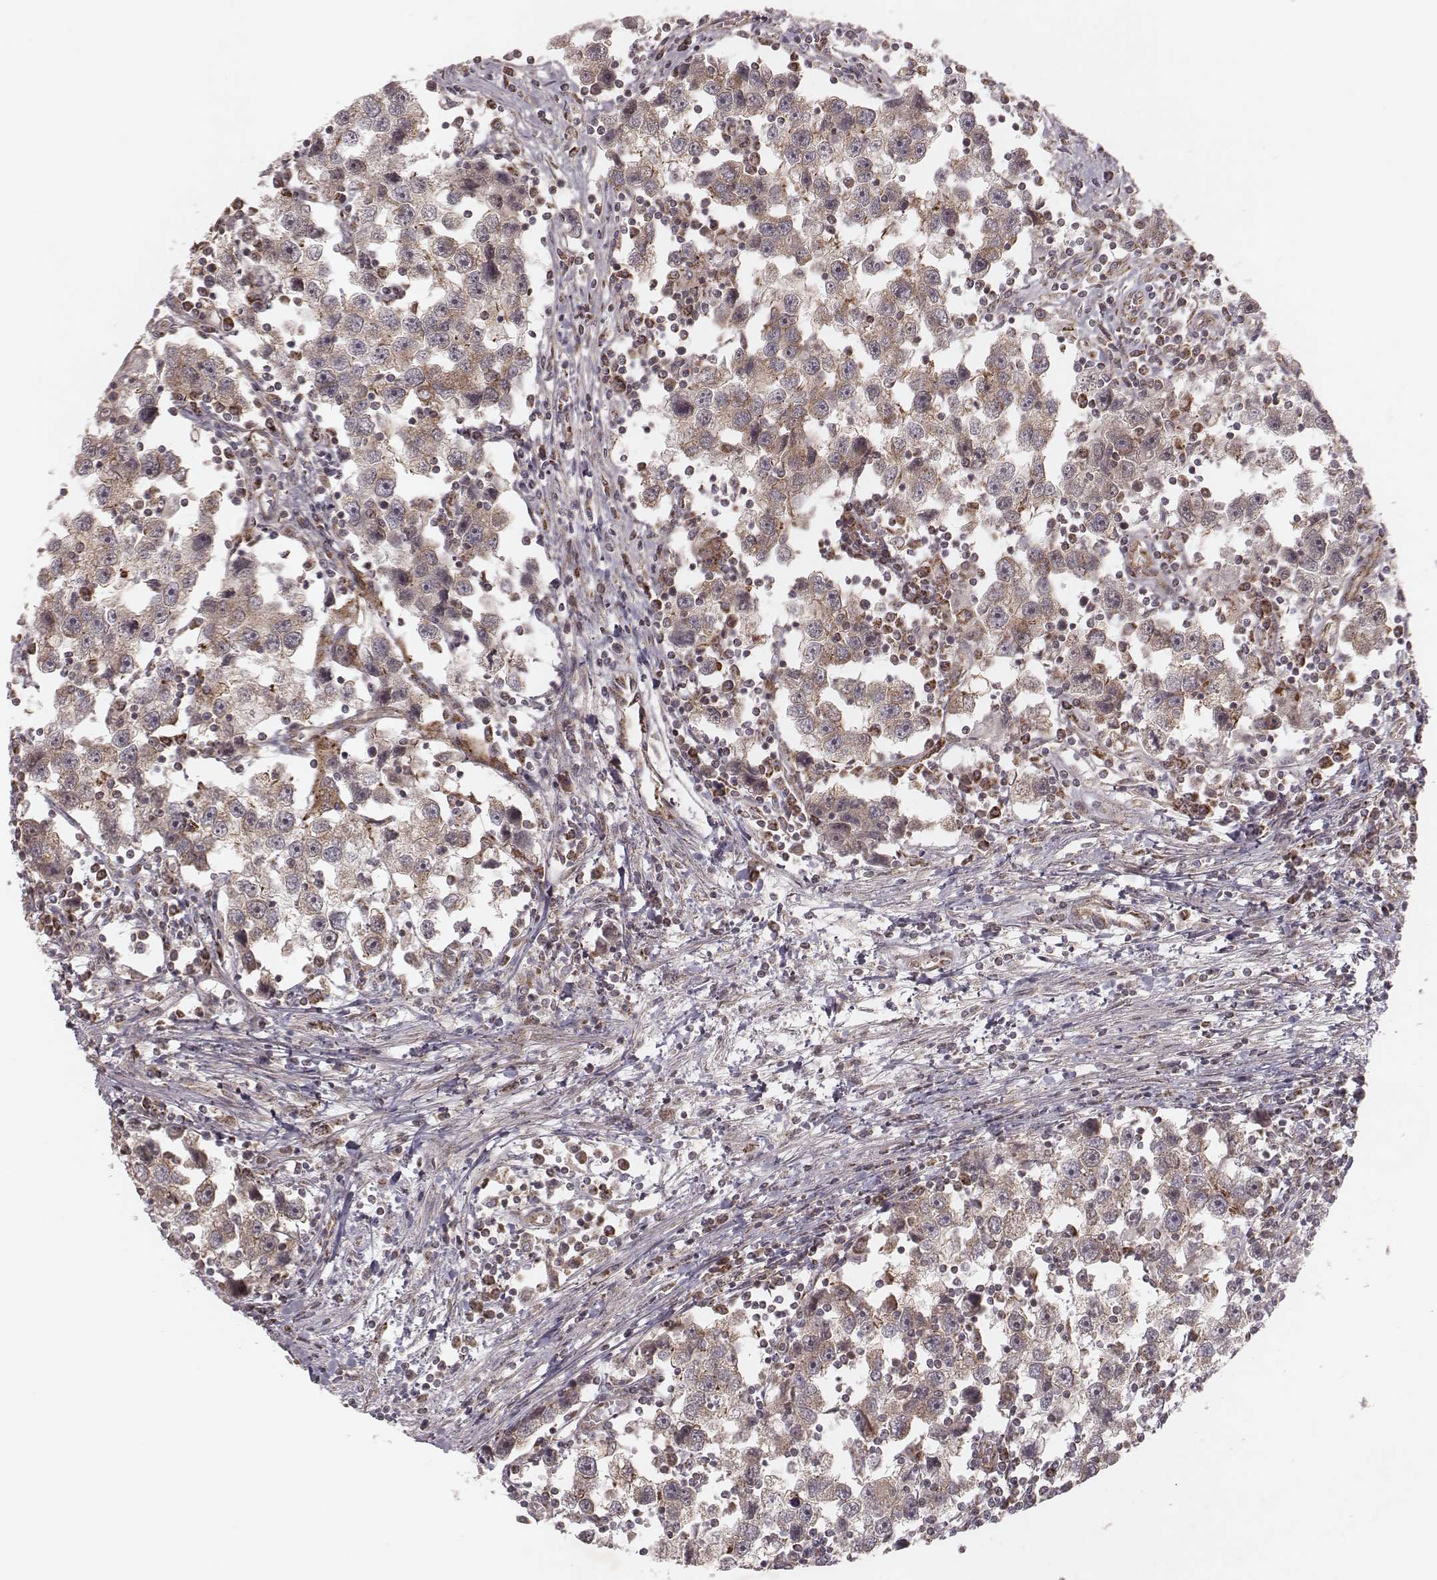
{"staining": {"intensity": "weak", "quantity": "25%-75%", "location": "cytoplasmic/membranous"}, "tissue": "testis cancer", "cell_type": "Tumor cells", "image_type": "cancer", "snomed": [{"axis": "morphology", "description": "Seminoma, NOS"}, {"axis": "topography", "description": "Testis"}], "caption": "High-power microscopy captured an immunohistochemistry histopathology image of testis cancer (seminoma), revealing weak cytoplasmic/membranous positivity in about 25%-75% of tumor cells.", "gene": "NDUFA7", "patient": {"sex": "male", "age": 30}}